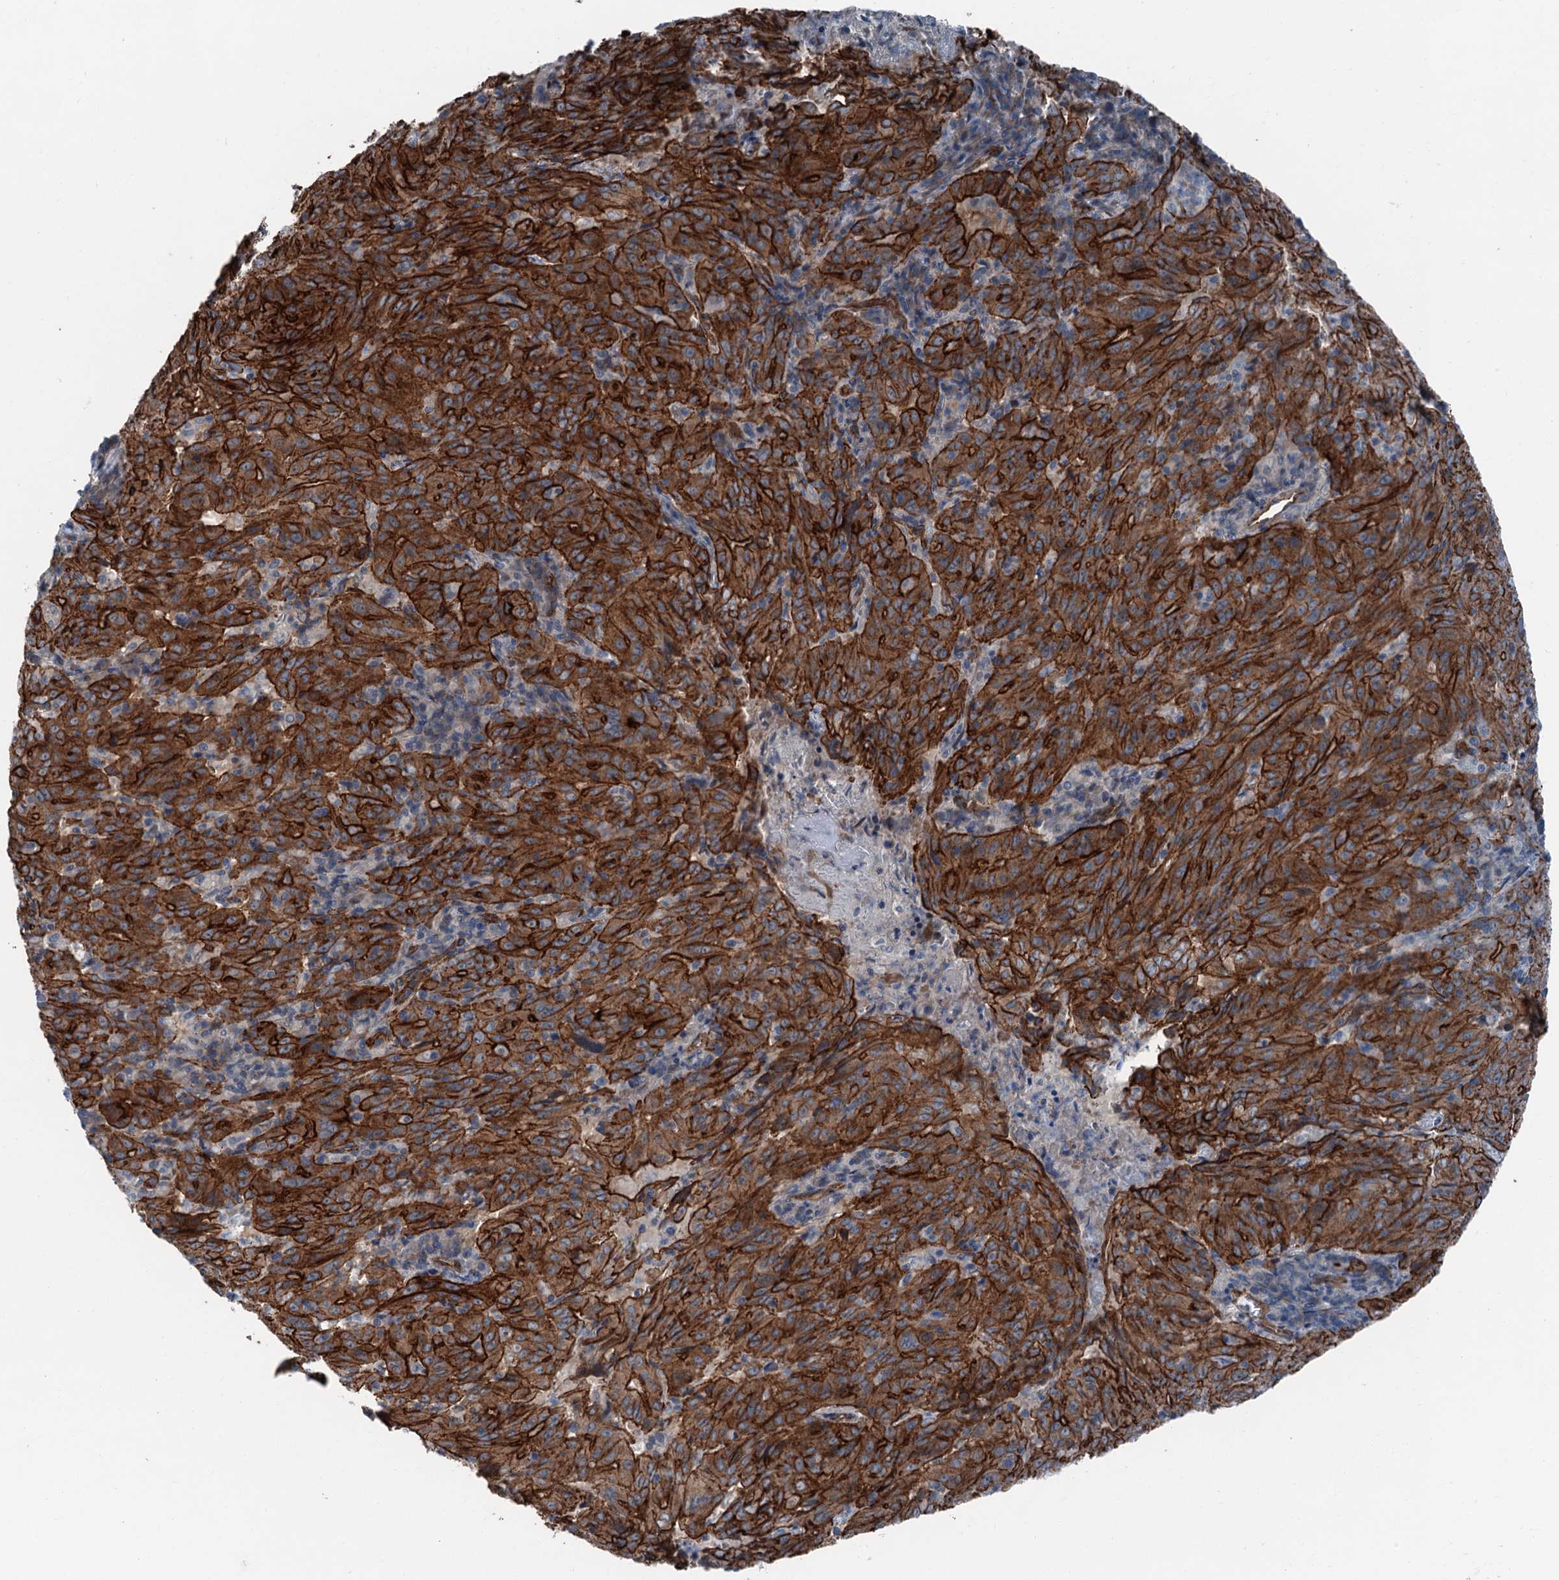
{"staining": {"intensity": "strong", "quantity": ">75%", "location": "cytoplasmic/membranous"}, "tissue": "pancreatic cancer", "cell_type": "Tumor cells", "image_type": "cancer", "snomed": [{"axis": "morphology", "description": "Adenocarcinoma, NOS"}, {"axis": "topography", "description": "Pancreas"}], "caption": "Immunohistochemical staining of human pancreatic cancer reveals high levels of strong cytoplasmic/membranous expression in approximately >75% of tumor cells.", "gene": "NMRAL1", "patient": {"sex": "male", "age": 63}}